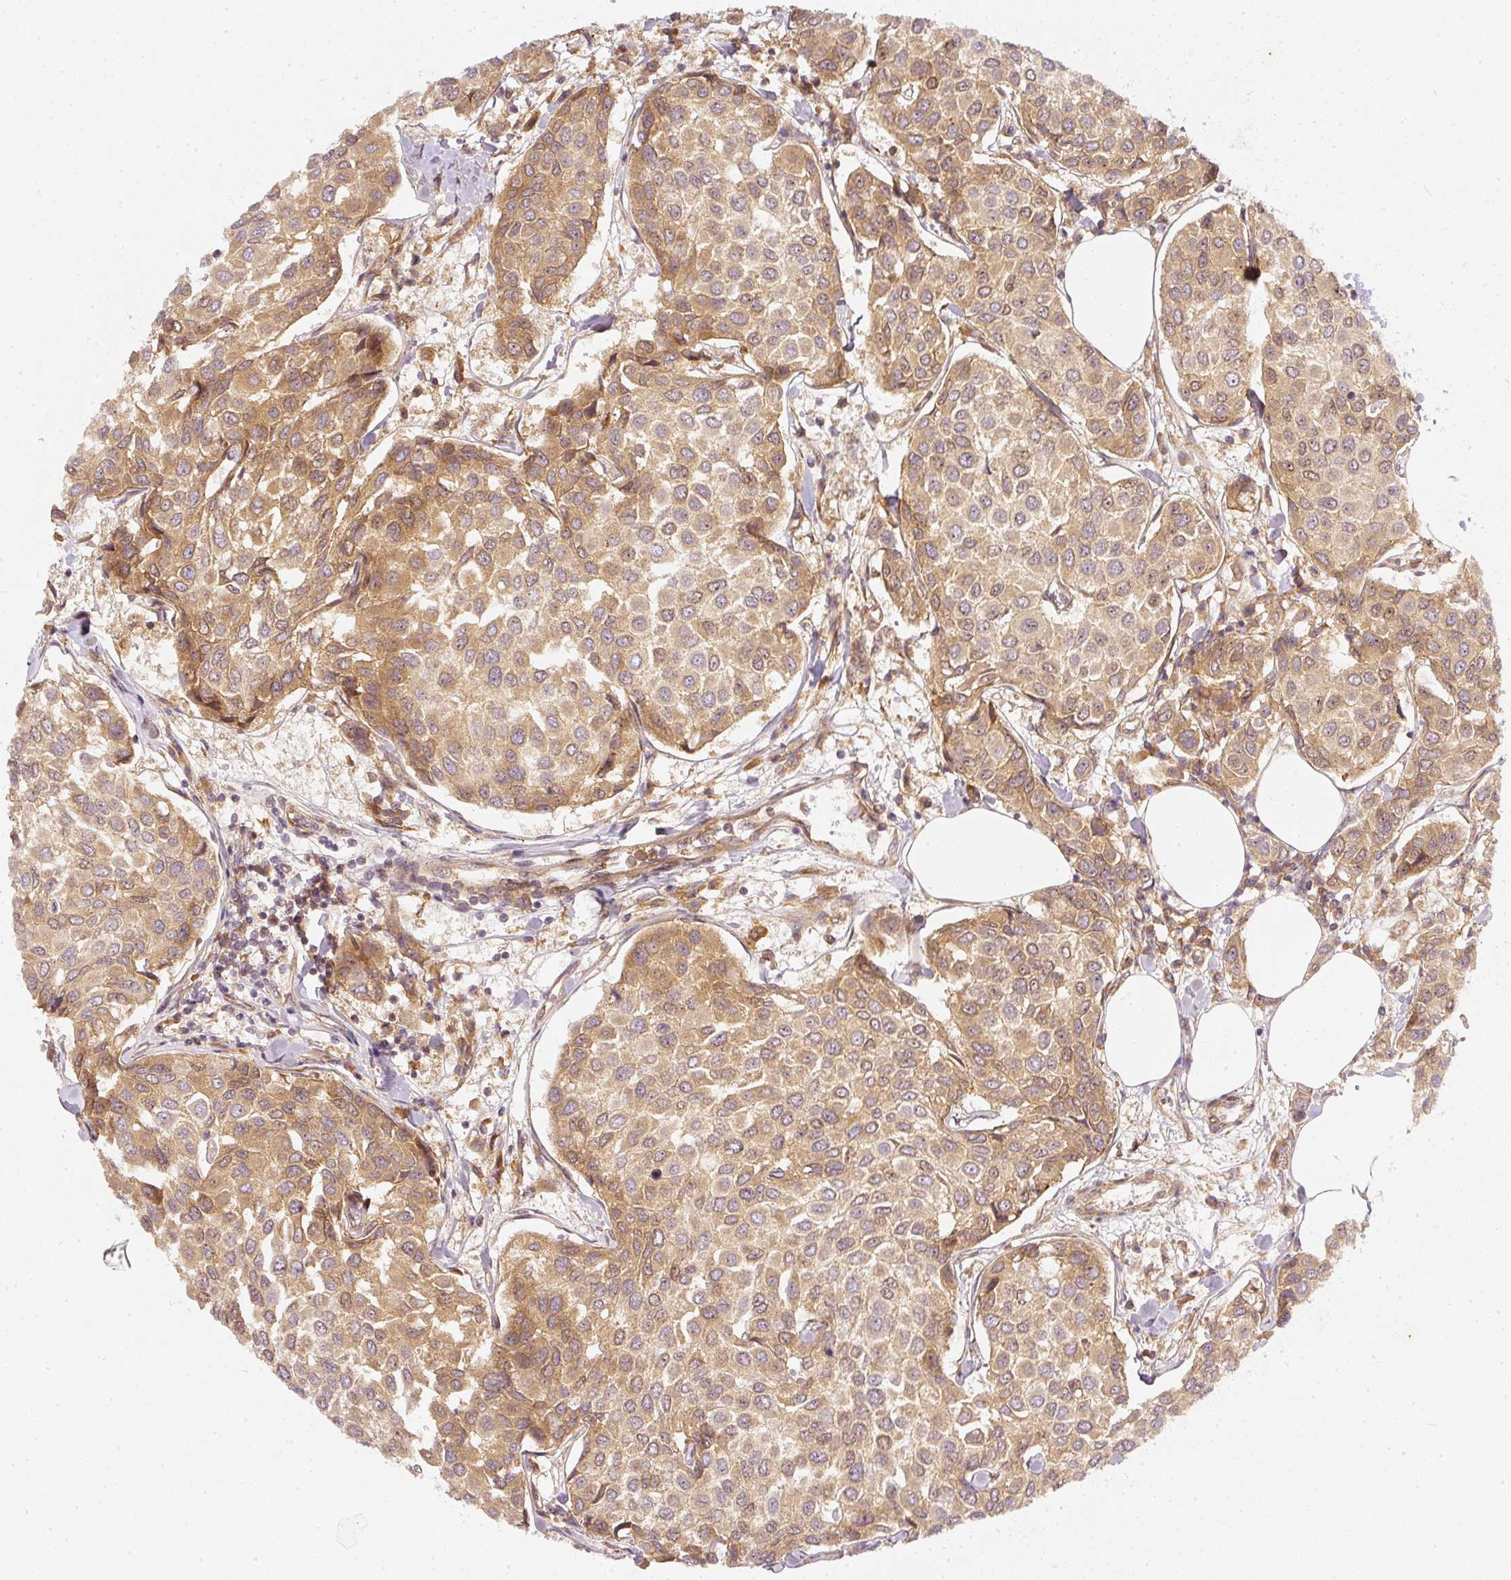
{"staining": {"intensity": "moderate", "quantity": ">75%", "location": "cytoplasmic/membranous"}, "tissue": "breast cancer", "cell_type": "Tumor cells", "image_type": "cancer", "snomed": [{"axis": "morphology", "description": "Duct carcinoma"}, {"axis": "topography", "description": "Breast"}], "caption": "Breast intraductal carcinoma tissue exhibits moderate cytoplasmic/membranous staining in about >75% of tumor cells, visualized by immunohistochemistry.", "gene": "ZNF580", "patient": {"sex": "female", "age": 55}}